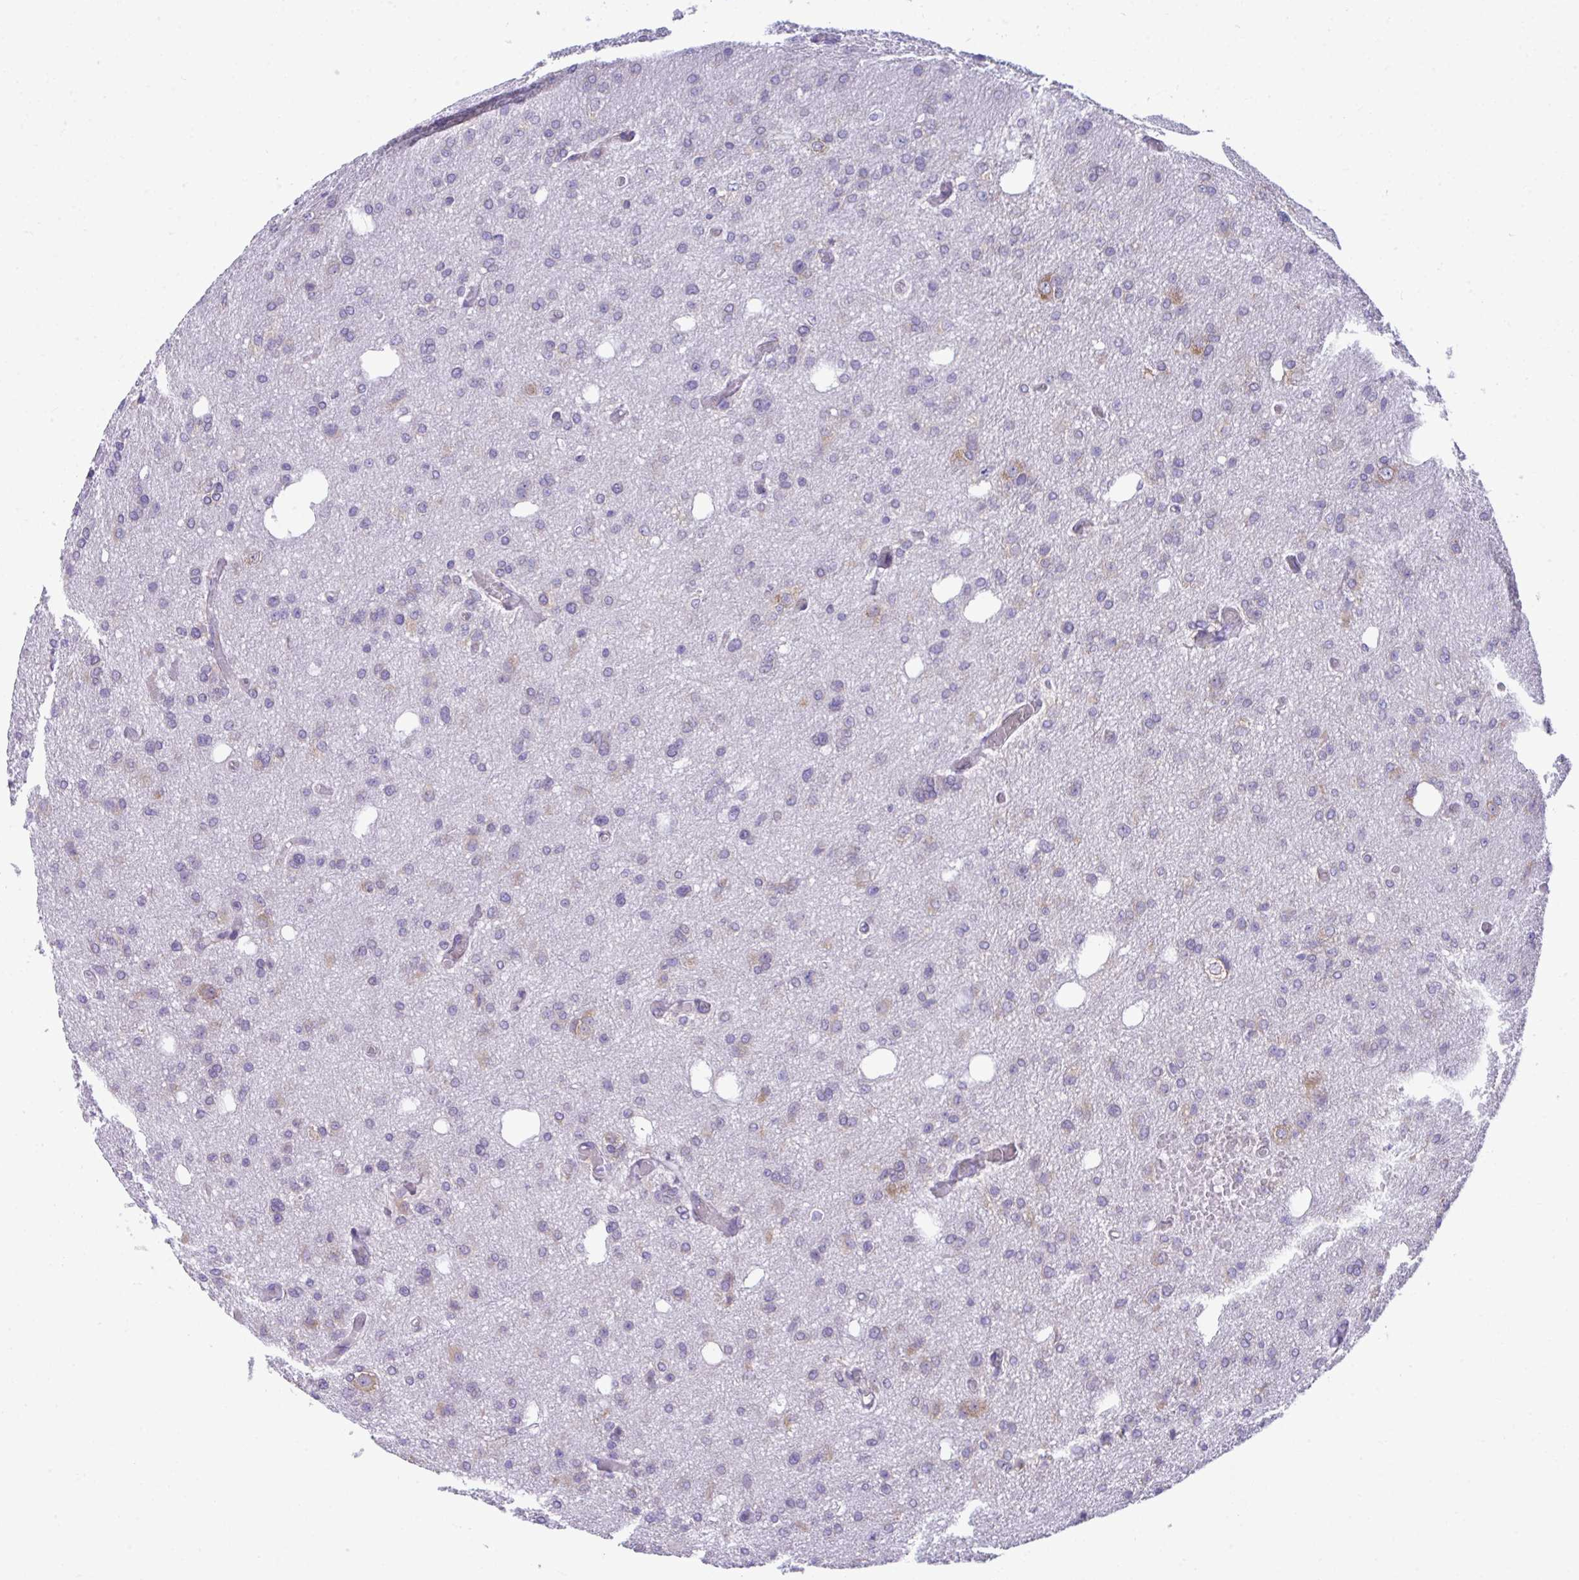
{"staining": {"intensity": "negative", "quantity": "none", "location": "none"}, "tissue": "glioma", "cell_type": "Tumor cells", "image_type": "cancer", "snomed": [{"axis": "morphology", "description": "Glioma, malignant, Low grade"}, {"axis": "topography", "description": "Brain"}], "caption": "IHC of glioma reveals no expression in tumor cells.", "gene": "RPL7", "patient": {"sex": "male", "age": 26}}